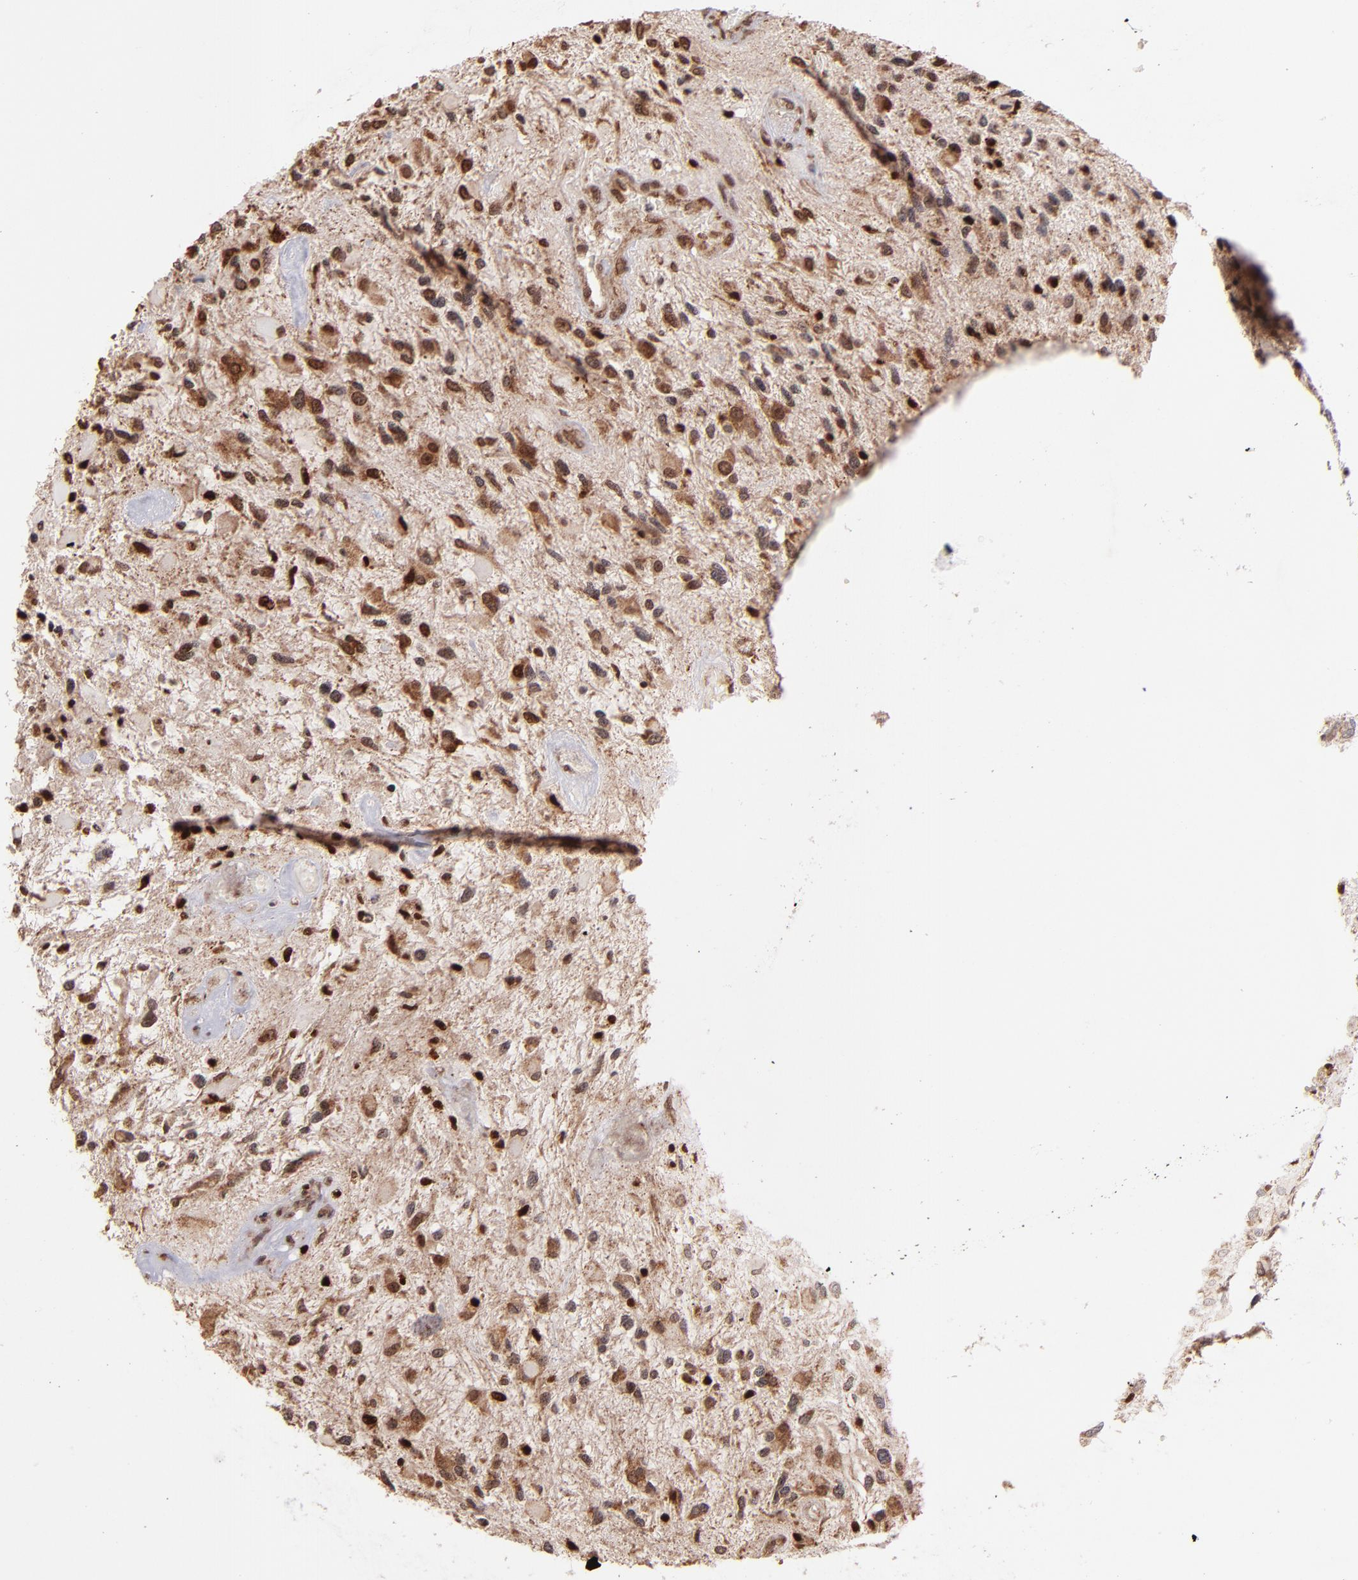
{"staining": {"intensity": "strong", "quantity": ">75%", "location": "cytoplasmic/membranous,nuclear"}, "tissue": "glioma", "cell_type": "Tumor cells", "image_type": "cancer", "snomed": [{"axis": "morphology", "description": "Glioma, malignant, High grade"}, {"axis": "topography", "description": "Brain"}], "caption": "Immunohistochemical staining of human malignant glioma (high-grade) reveals high levels of strong cytoplasmic/membranous and nuclear expression in approximately >75% of tumor cells. Using DAB (brown) and hematoxylin (blue) stains, captured at high magnification using brightfield microscopy.", "gene": "TOP1MT", "patient": {"sex": "female", "age": 60}}